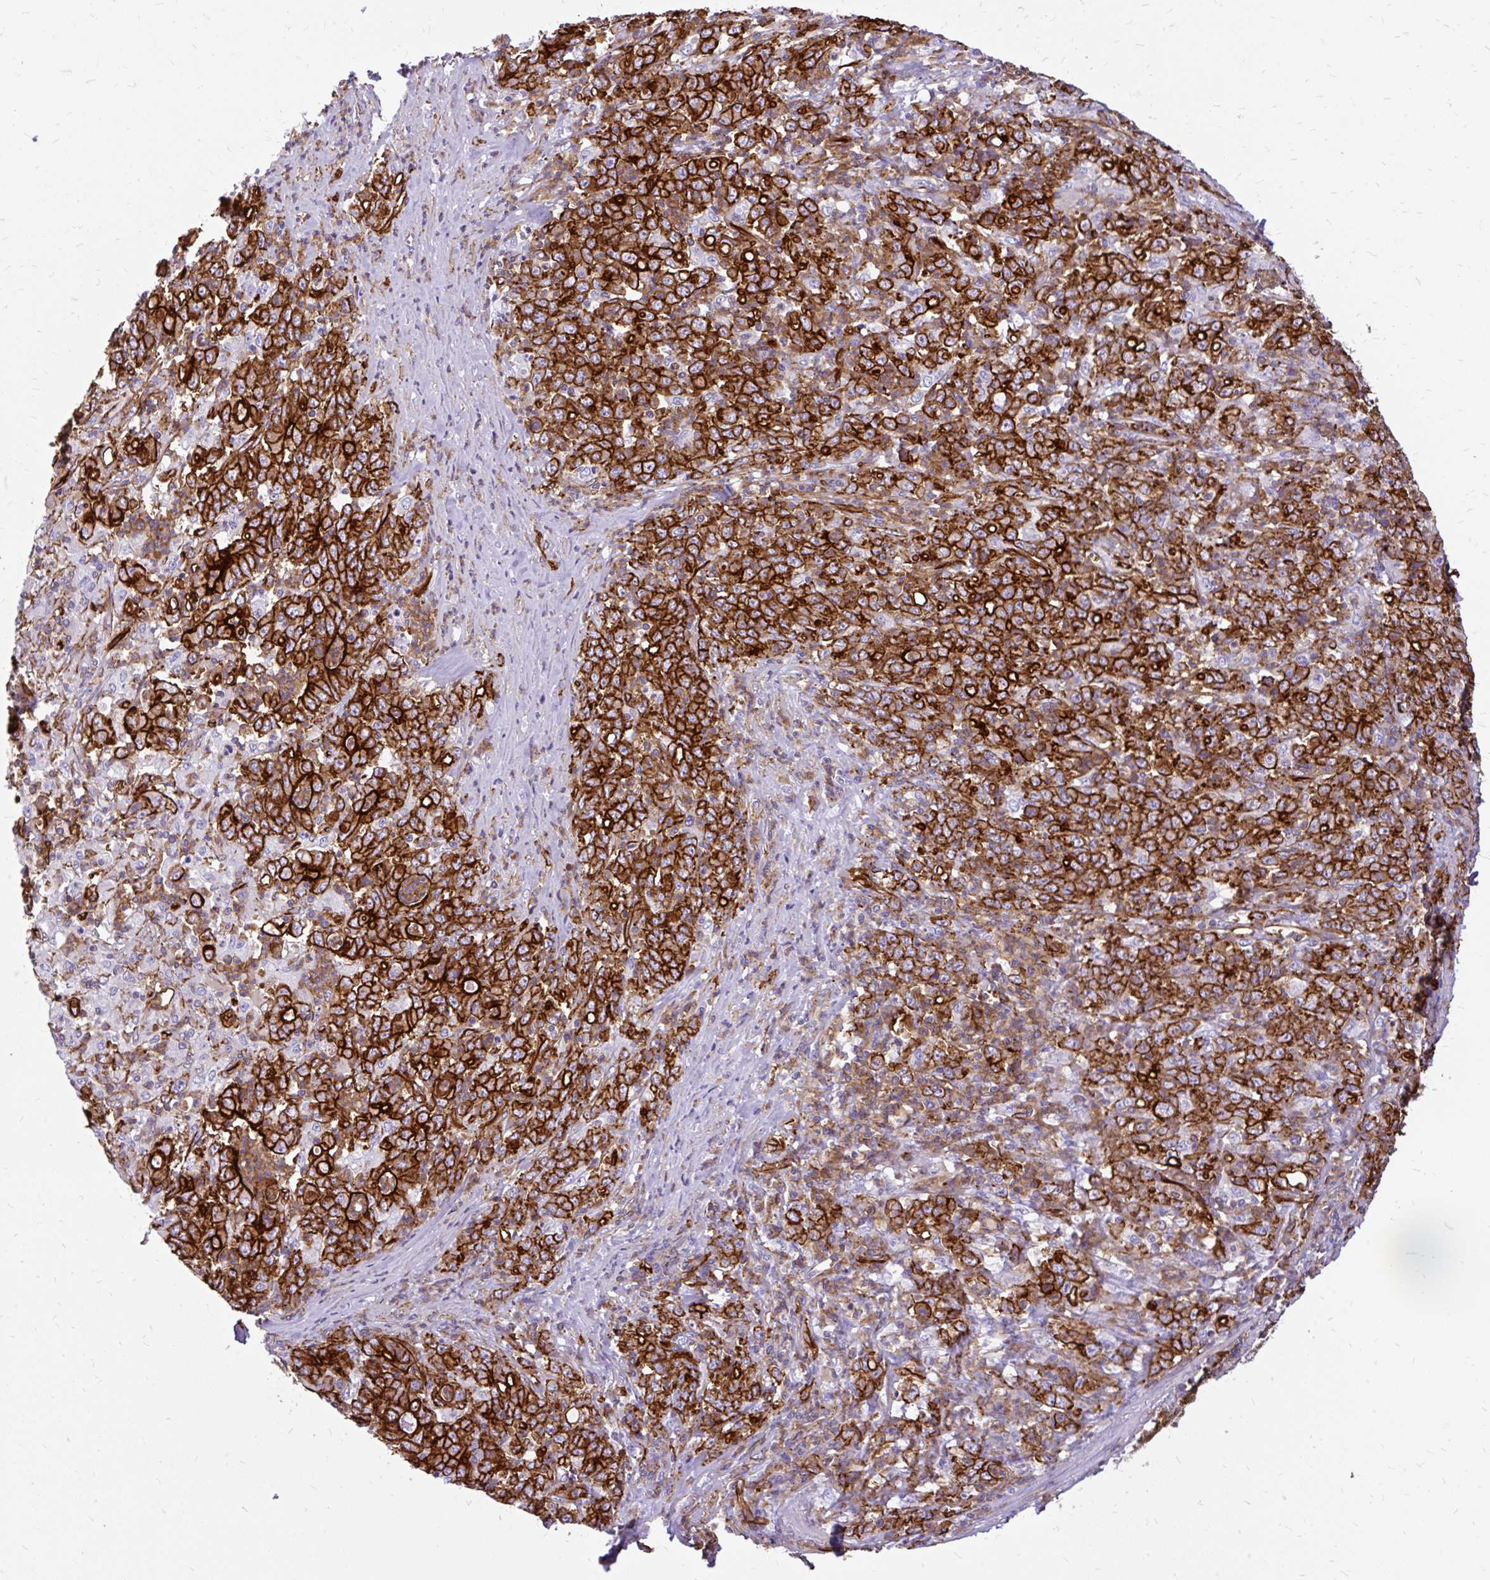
{"staining": {"intensity": "strong", "quantity": ">75%", "location": "cytoplasmic/membranous"}, "tissue": "stomach cancer", "cell_type": "Tumor cells", "image_type": "cancer", "snomed": [{"axis": "morphology", "description": "Adenocarcinoma, NOS"}, {"axis": "topography", "description": "Stomach, lower"}], "caption": "The immunohistochemical stain highlights strong cytoplasmic/membranous positivity in tumor cells of stomach cancer tissue. The protein of interest is stained brown, and the nuclei are stained in blue (DAB IHC with brightfield microscopy, high magnification).", "gene": "MAP1LC3B", "patient": {"sex": "female", "age": 71}}